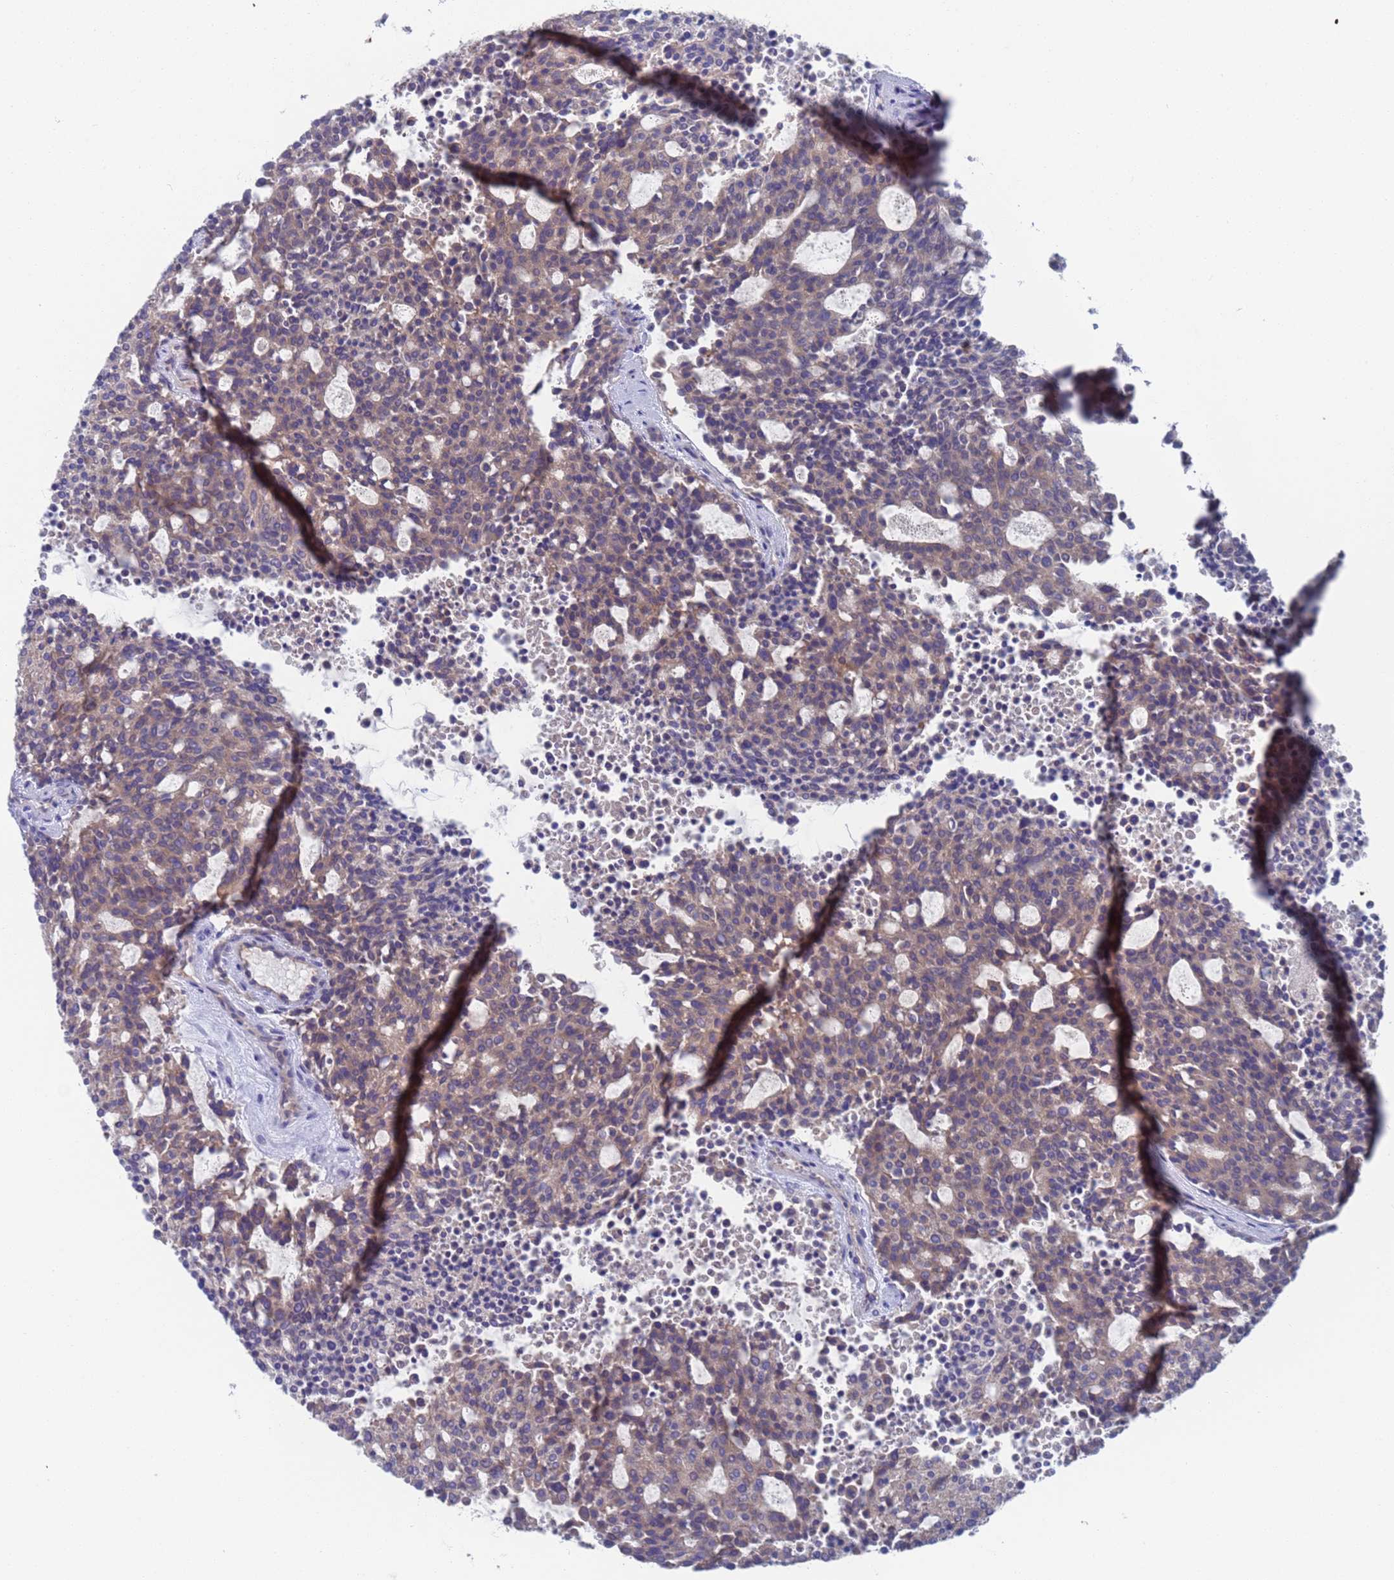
{"staining": {"intensity": "weak", "quantity": ">75%", "location": "cytoplasmic/membranous"}, "tissue": "carcinoid", "cell_type": "Tumor cells", "image_type": "cancer", "snomed": [{"axis": "morphology", "description": "Carcinoid, malignant, NOS"}, {"axis": "topography", "description": "Pancreas"}], "caption": "An image showing weak cytoplasmic/membranous positivity in approximately >75% of tumor cells in malignant carcinoid, as visualized by brown immunohistochemical staining.", "gene": "PET117", "patient": {"sex": "female", "age": 54}}